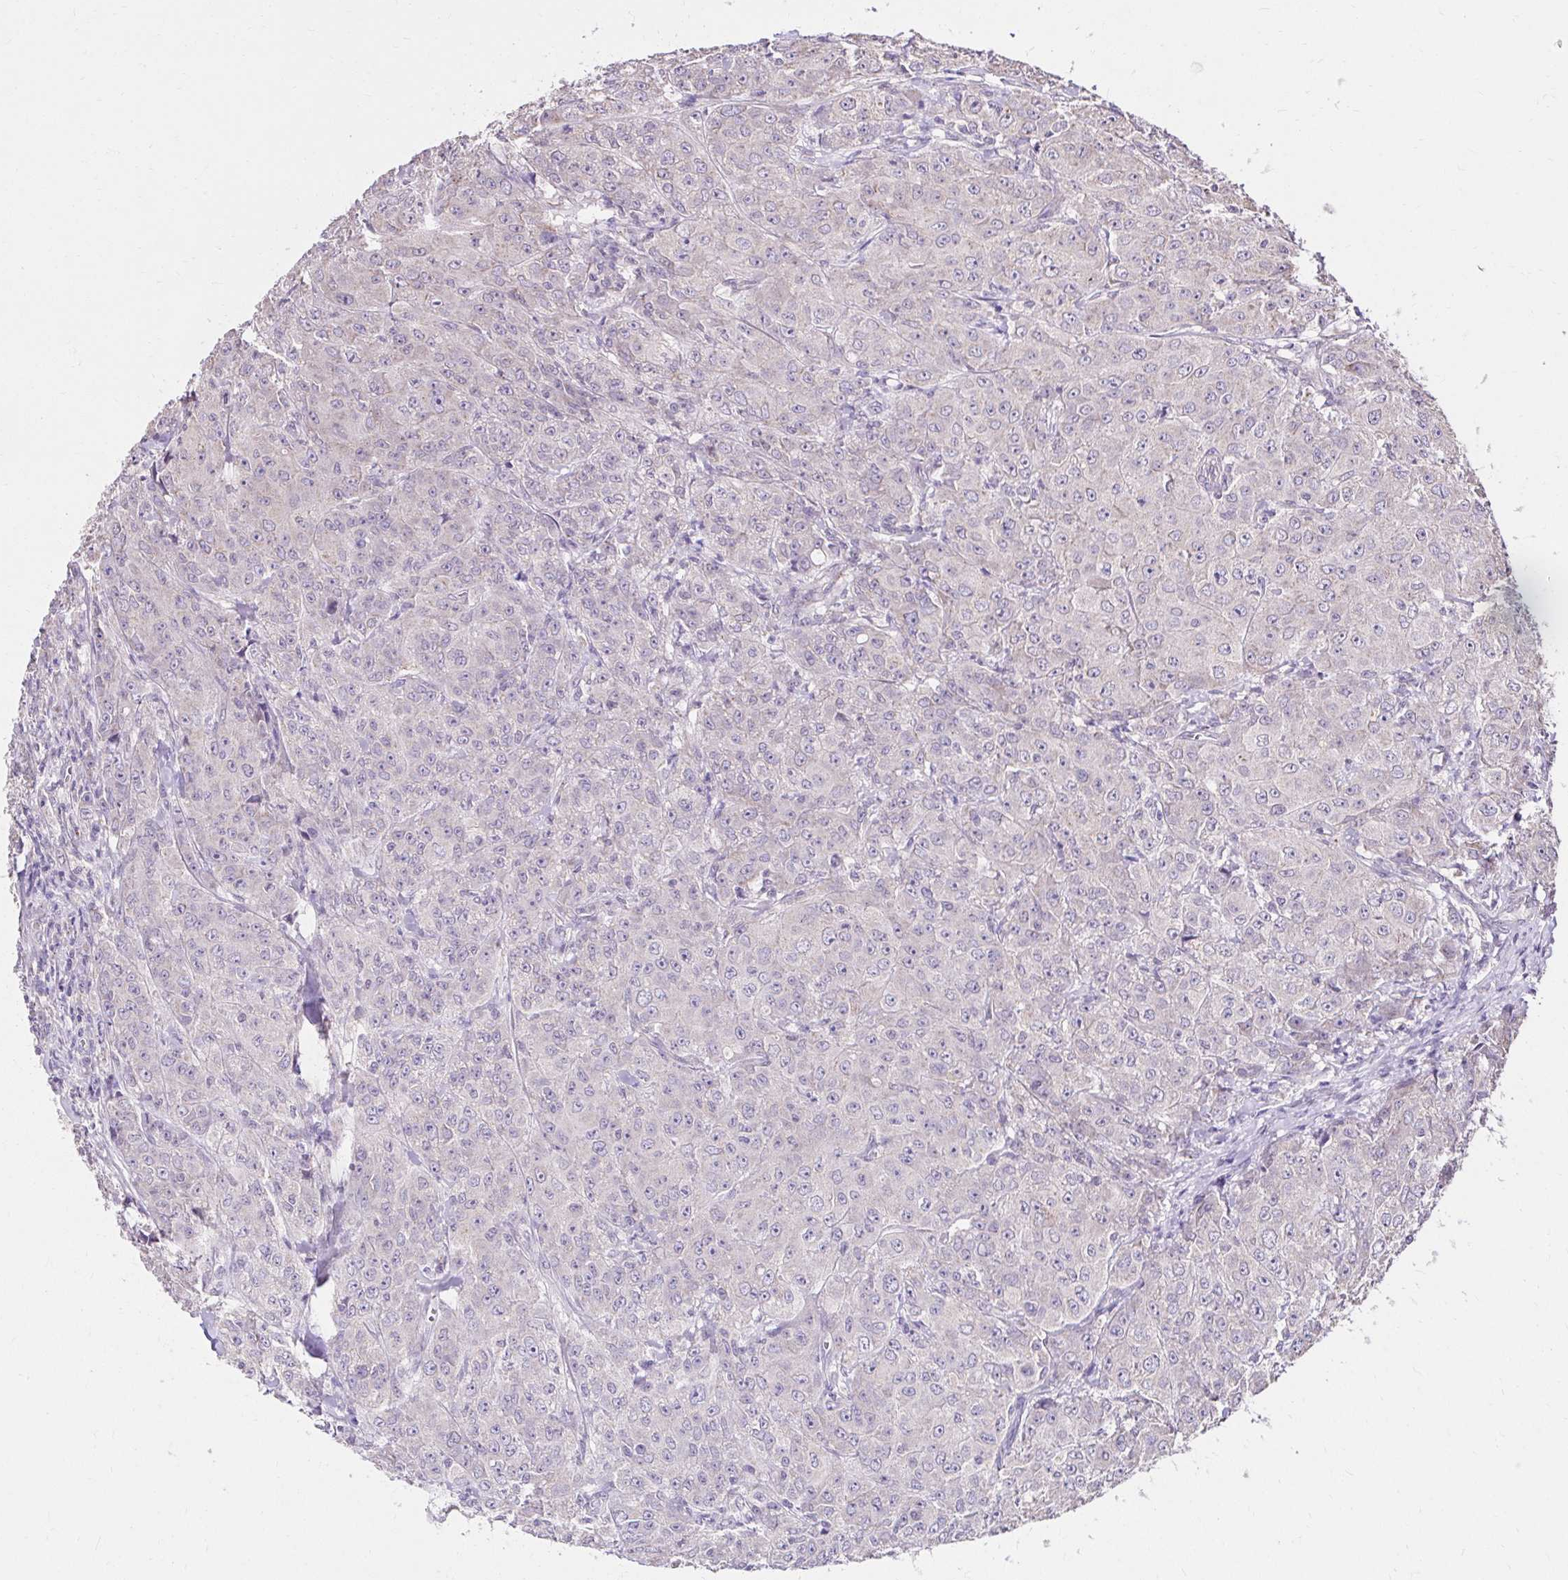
{"staining": {"intensity": "negative", "quantity": "none", "location": "none"}, "tissue": "breast cancer", "cell_type": "Tumor cells", "image_type": "cancer", "snomed": [{"axis": "morphology", "description": "Normal tissue, NOS"}, {"axis": "morphology", "description": "Duct carcinoma"}, {"axis": "topography", "description": "Breast"}], "caption": "High power microscopy image of an immunohistochemistry (IHC) photomicrograph of breast cancer (intraductal carcinoma), revealing no significant staining in tumor cells.", "gene": "KIAA1210", "patient": {"sex": "female", "age": 43}}